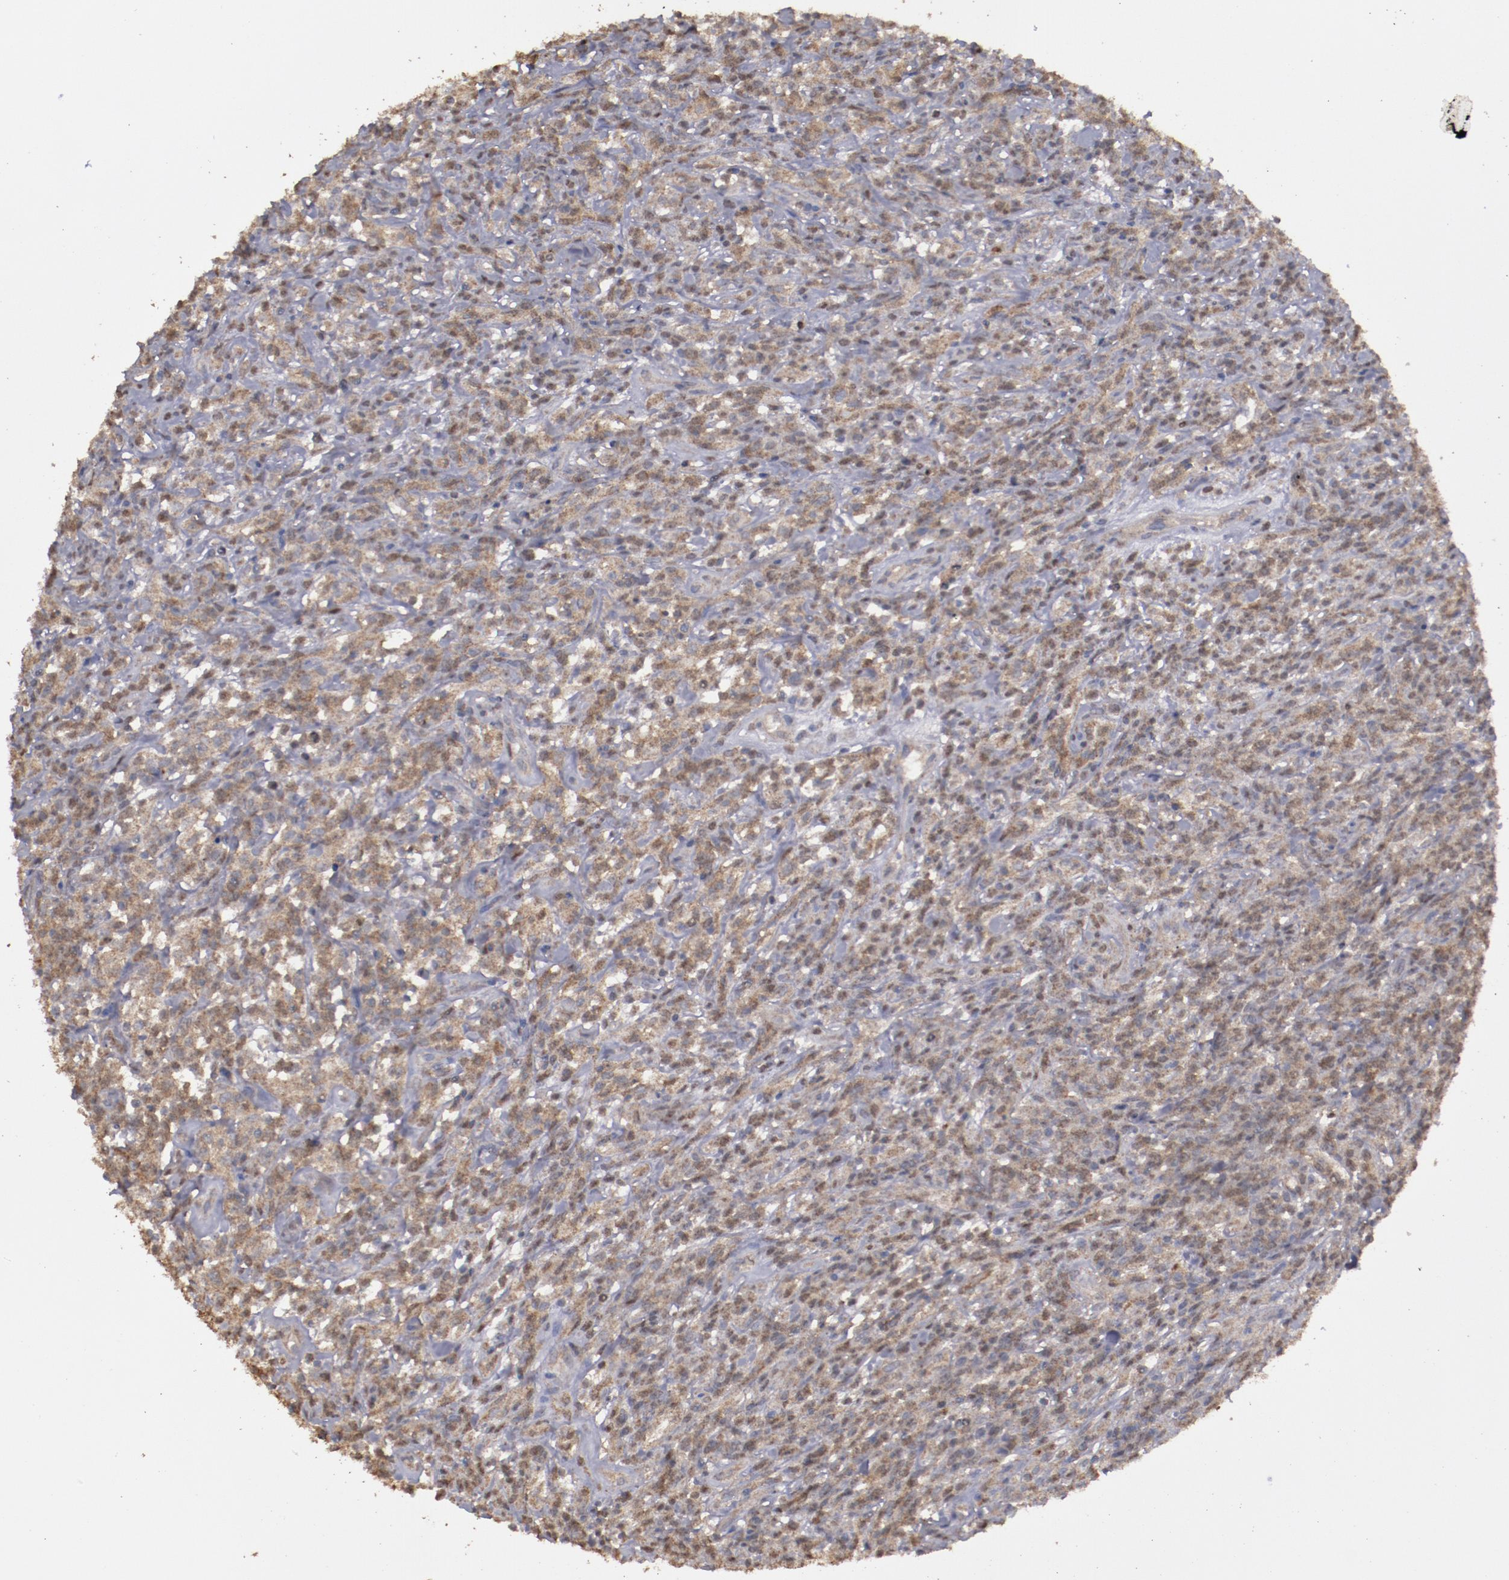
{"staining": {"intensity": "weak", "quantity": ">75%", "location": "cytoplasmic/membranous"}, "tissue": "lymphoma", "cell_type": "Tumor cells", "image_type": "cancer", "snomed": [{"axis": "morphology", "description": "Malignant lymphoma, non-Hodgkin's type, High grade"}, {"axis": "topography", "description": "Lymph node"}], "caption": "Immunohistochemical staining of human lymphoma exhibits weak cytoplasmic/membranous protein expression in about >75% of tumor cells.", "gene": "FAT1", "patient": {"sex": "female", "age": 73}}